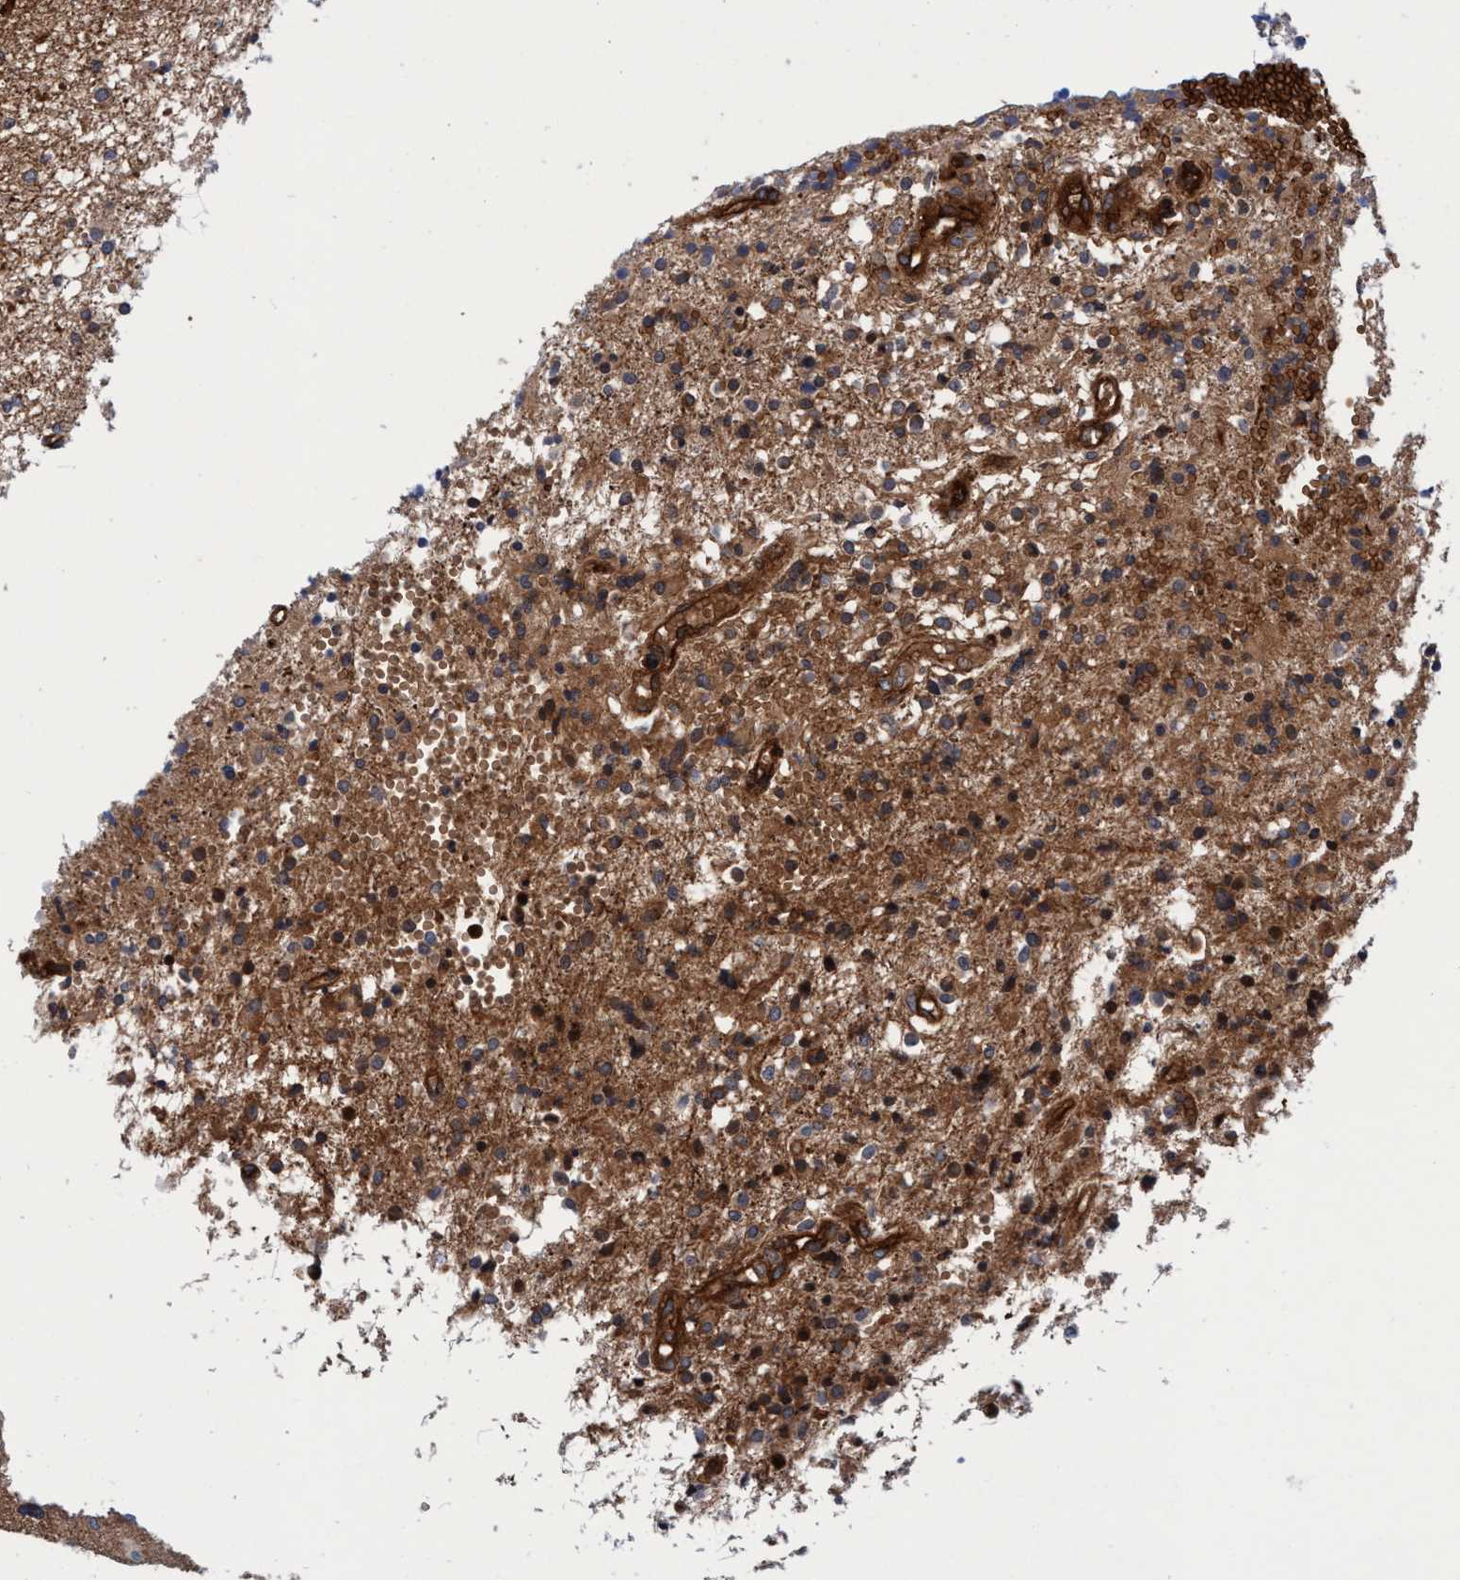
{"staining": {"intensity": "moderate", "quantity": ">75%", "location": "cytoplasmic/membranous"}, "tissue": "glioma", "cell_type": "Tumor cells", "image_type": "cancer", "snomed": [{"axis": "morphology", "description": "Glioma, malignant, High grade"}, {"axis": "topography", "description": "Brain"}], "caption": "Protein analysis of malignant high-grade glioma tissue shows moderate cytoplasmic/membranous positivity in approximately >75% of tumor cells.", "gene": "MCM3AP", "patient": {"sex": "female", "age": 59}}